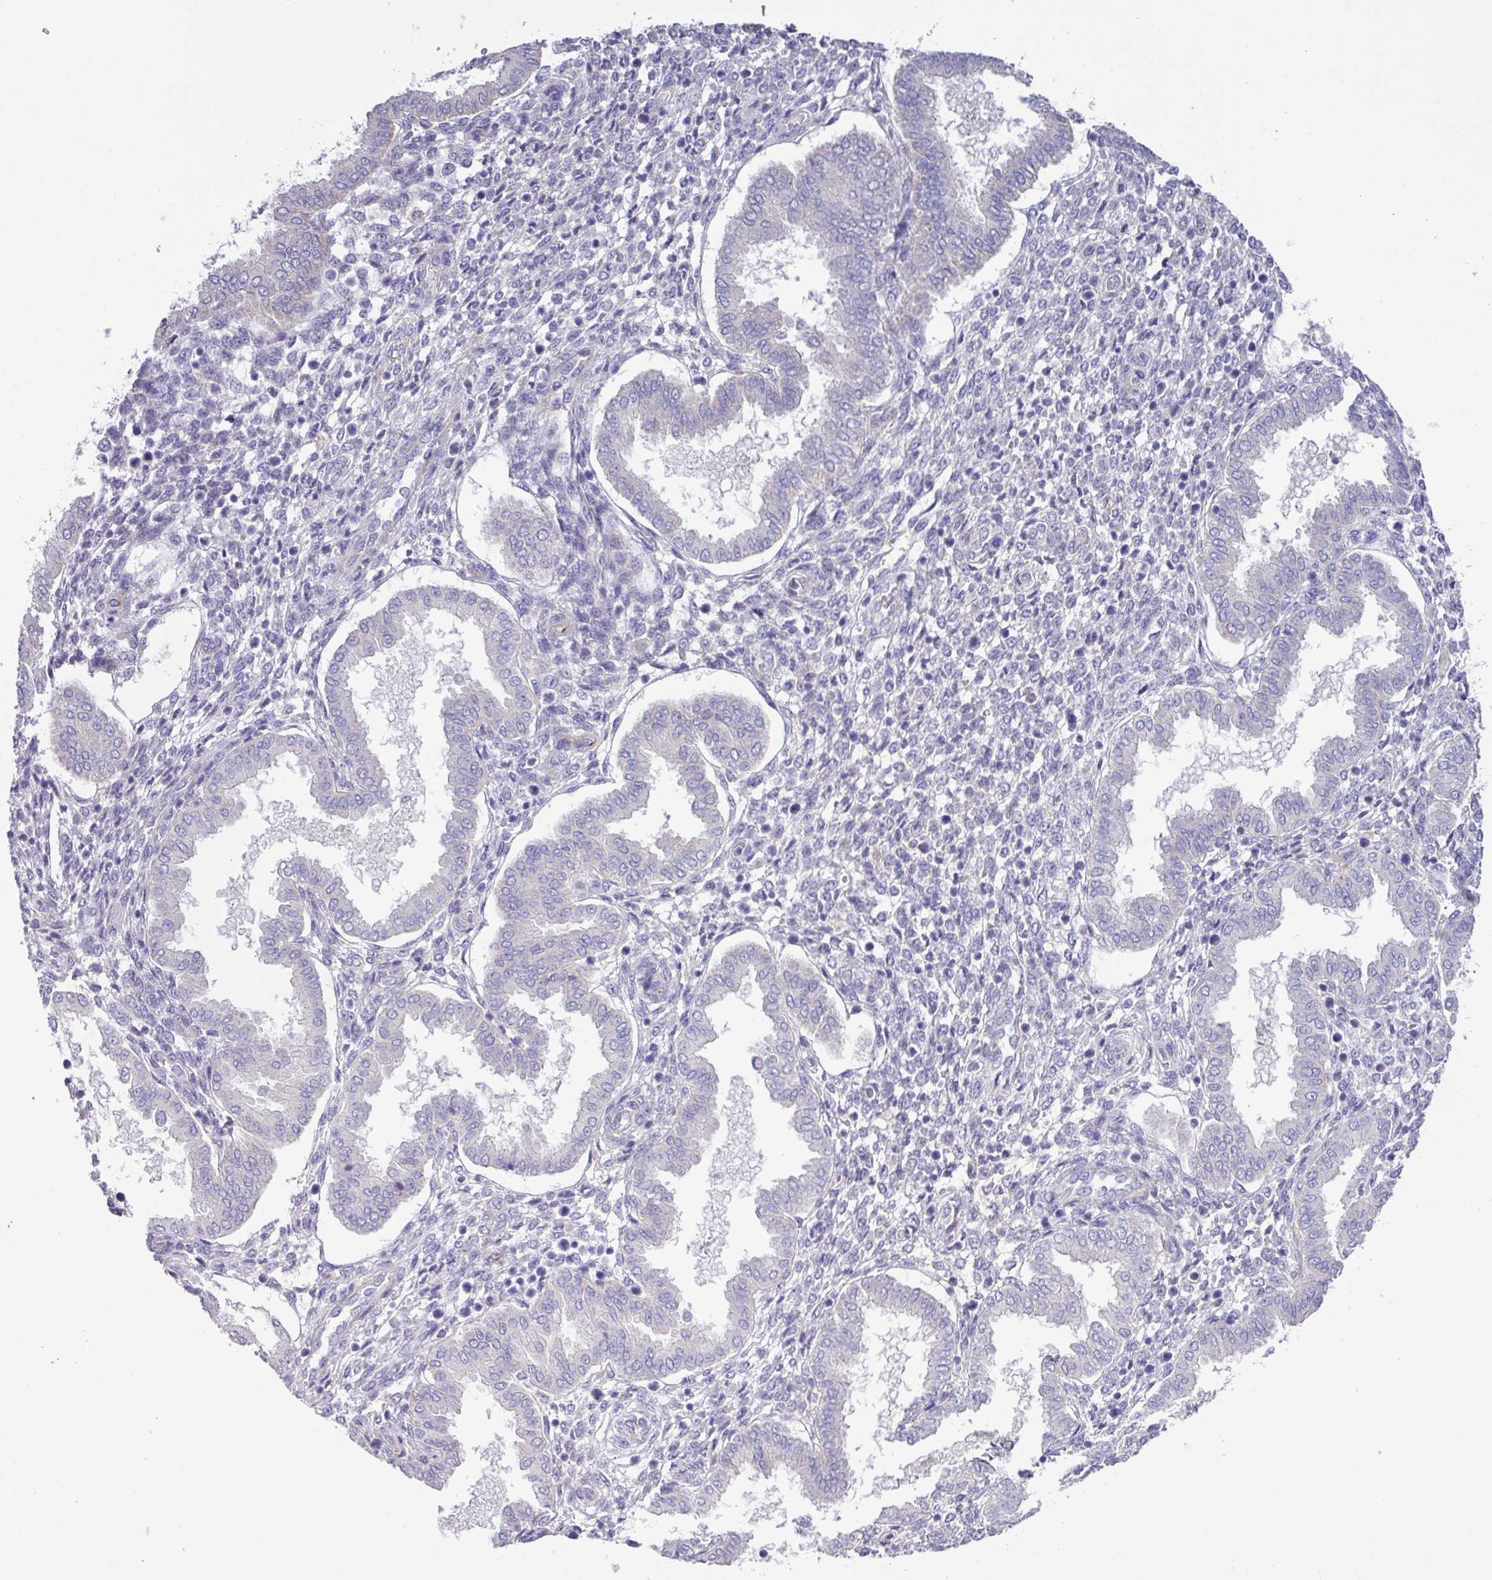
{"staining": {"intensity": "negative", "quantity": "none", "location": "none"}, "tissue": "endometrium", "cell_type": "Cells in endometrial stroma", "image_type": "normal", "snomed": [{"axis": "morphology", "description": "Normal tissue, NOS"}, {"axis": "topography", "description": "Endometrium"}], "caption": "Cells in endometrial stroma are negative for brown protein staining in unremarkable endometrium. (DAB (3,3'-diaminobenzidine) immunohistochemistry, high magnification).", "gene": "MRM2", "patient": {"sex": "female", "age": 24}}